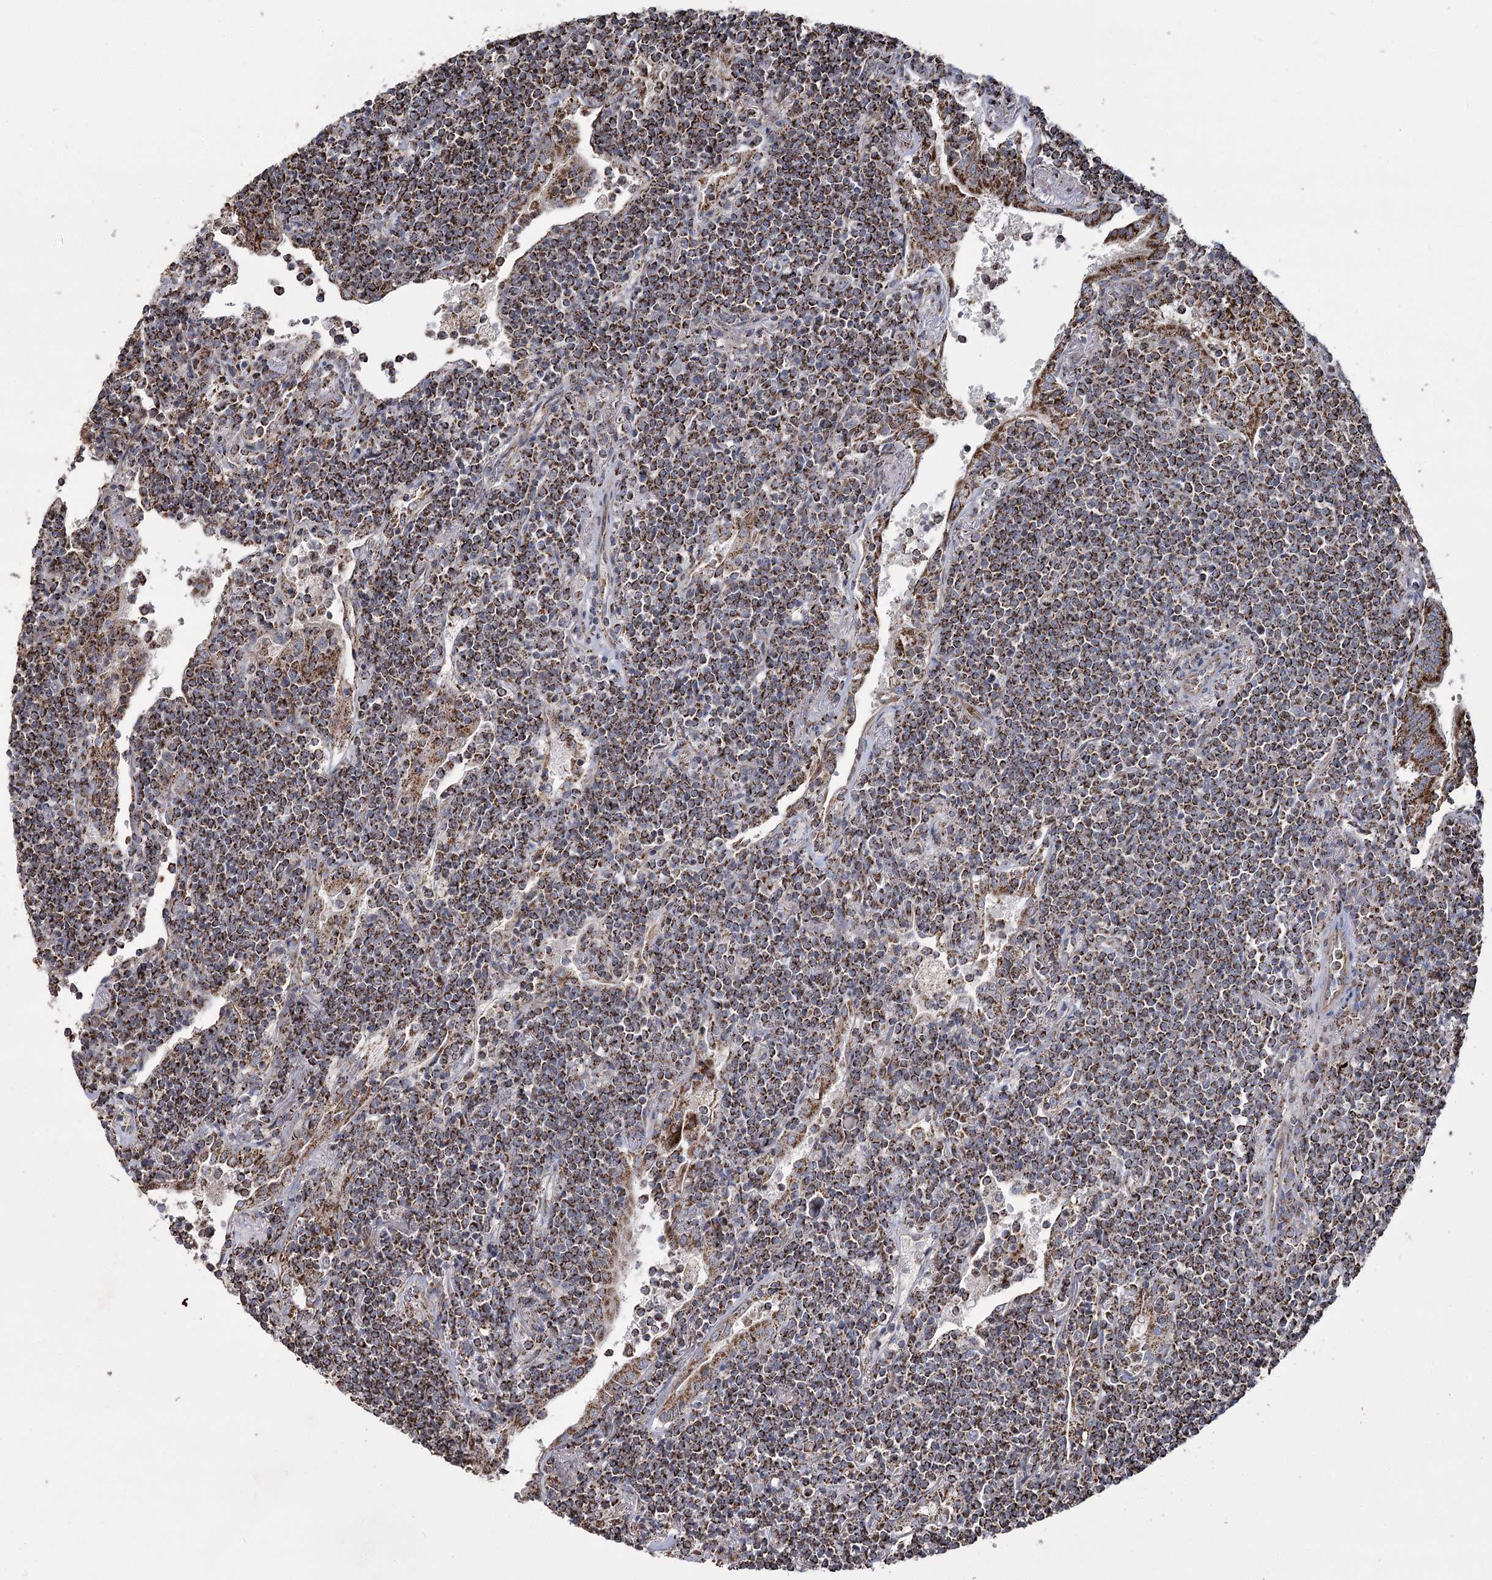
{"staining": {"intensity": "strong", "quantity": ">75%", "location": "cytoplasmic/membranous"}, "tissue": "lymphoma", "cell_type": "Tumor cells", "image_type": "cancer", "snomed": [{"axis": "morphology", "description": "Malignant lymphoma, non-Hodgkin's type, Low grade"}, {"axis": "topography", "description": "Lung"}], "caption": "The immunohistochemical stain shows strong cytoplasmic/membranous positivity in tumor cells of lymphoma tissue.", "gene": "RANBP3L", "patient": {"sex": "female", "age": 71}}